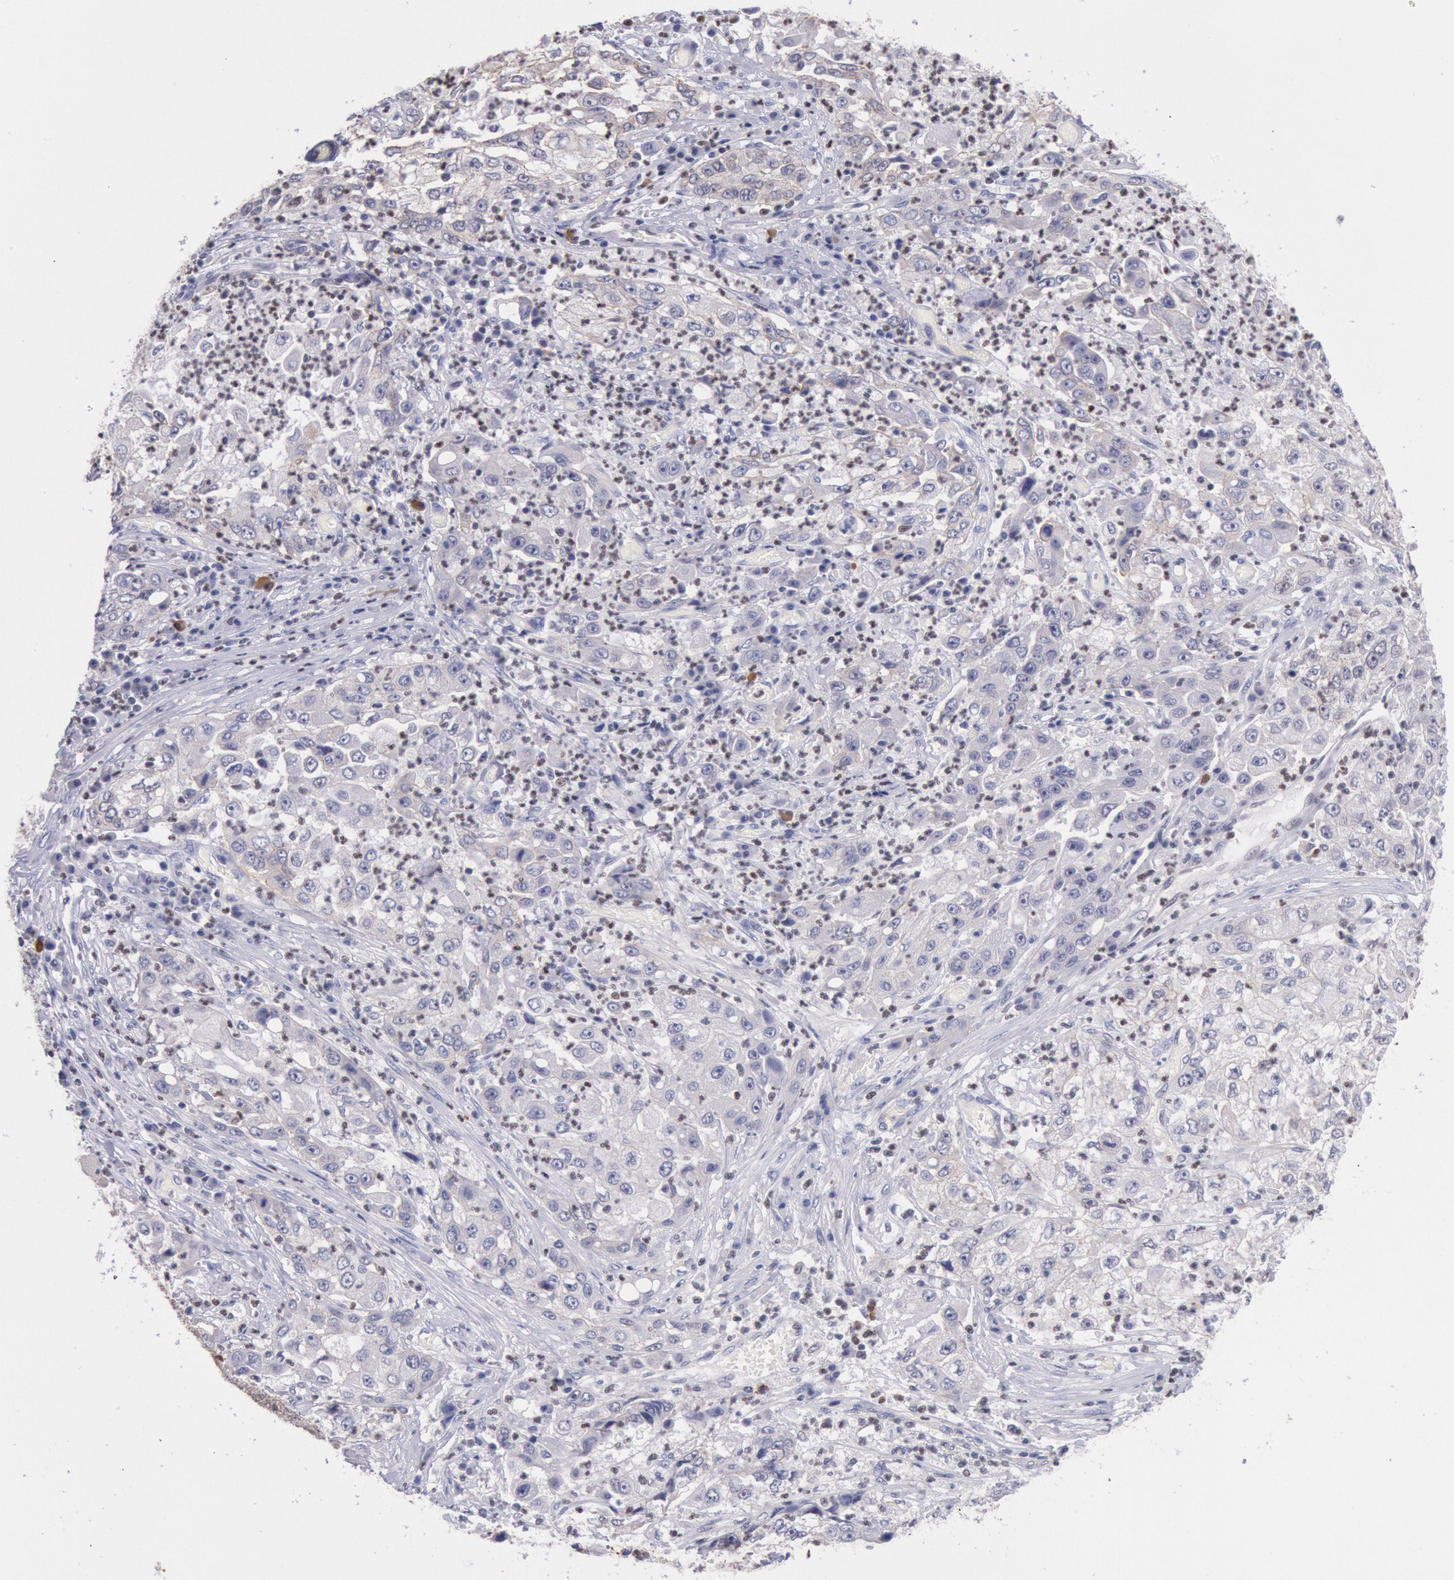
{"staining": {"intensity": "negative", "quantity": "none", "location": "none"}, "tissue": "cervical cancer", "cell_type": "Tumor cells", "image_type": "cancer", "snomed": [{"axis": "morphology", "description": "Squamous cell carcinoma, NOS"}, {"axis": "topography", "description": "Cervix"}], "caption": "Tumor cells are negative for protein expression in human cervical cancer (squamous cell carcinoma).", "gene": "RPS6KA5", "patient": {"sex": "female", "age": 36}}